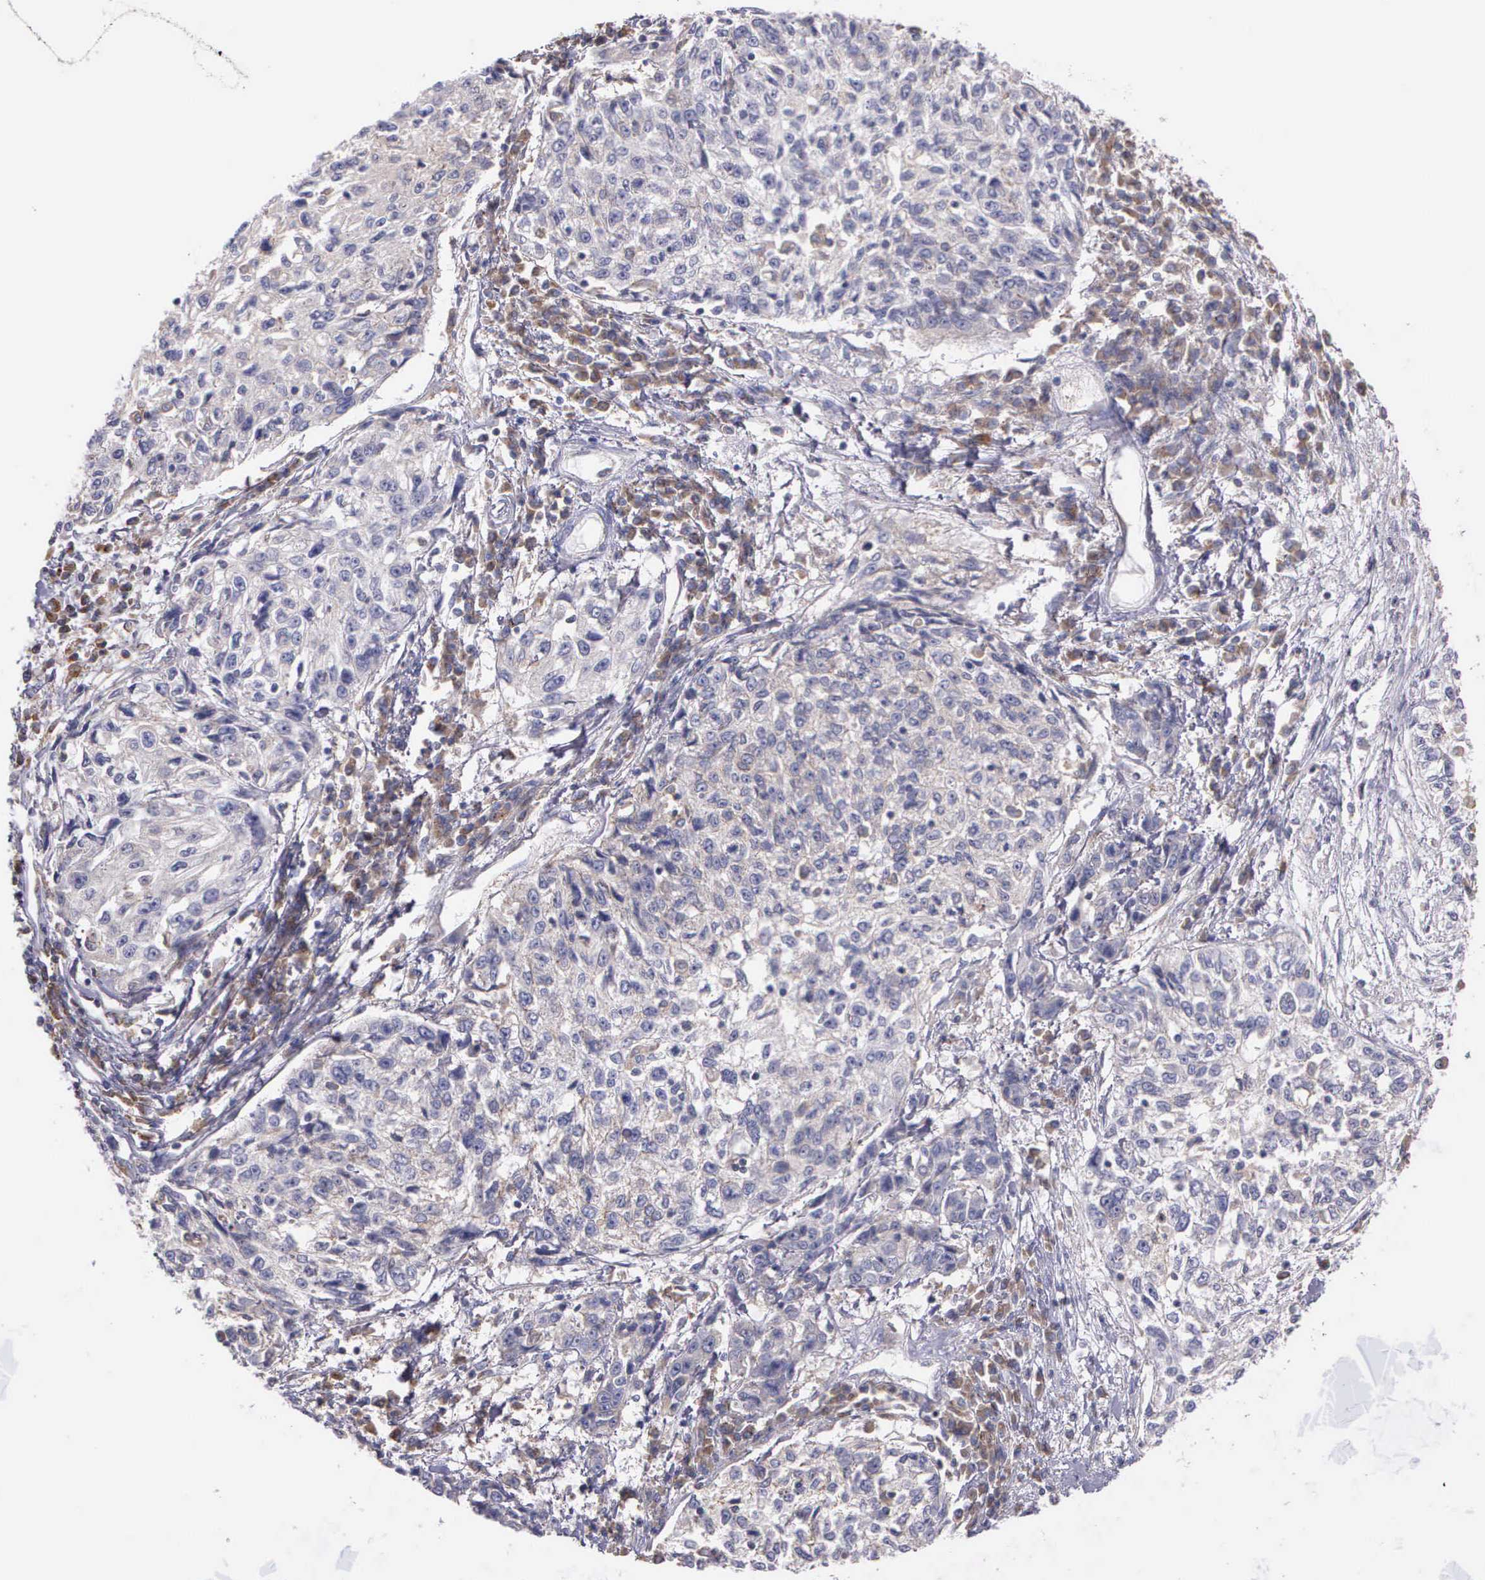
{"staining": {"intensity": "negative", "quantity": "none", "location": "none"}, "tissue": "cervical cancer", "cell_type": "Tumor cells", "image_type": "cancer", "snomed": [{"axis": "morphology", "description": "Squamous cell carcinoma, NOS"}, {"axis": "topography", "description": "Cervix"}], "caption": "Image shows no protein staining in tumor cells of cervical cancer (squamous cell carcinoma) tissue.", "gene": "MIA2", "patient": {"sex": "female", "age": 57}}